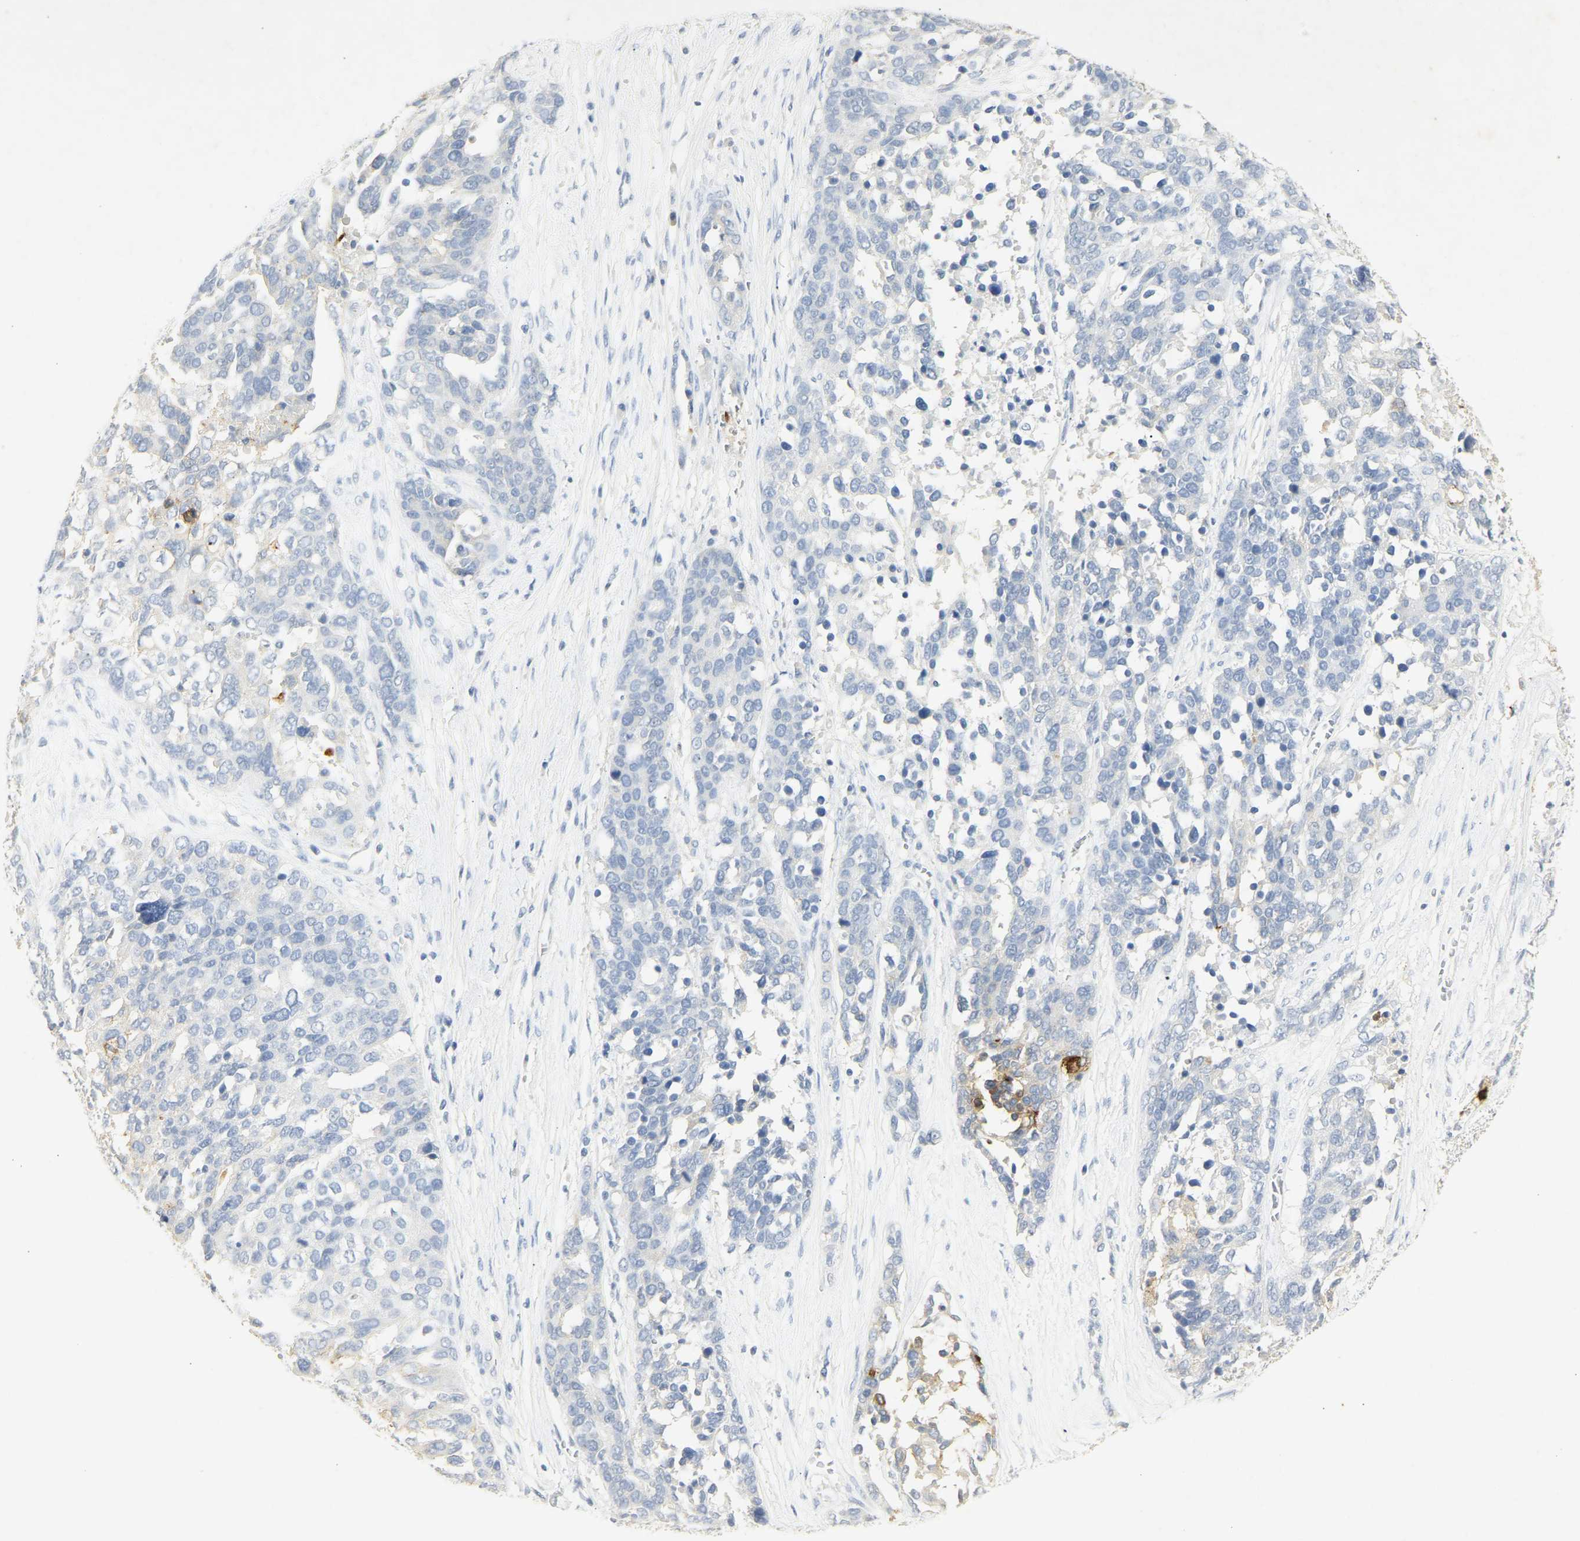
{"staining": {"intensity": "negative", "quantity": "none", "location": "none"}, "tissue": "ovarian cancer", "cell_type": "Tumor cells", "image_type": "cancer", "snomed": [{"axis": "morphology", "description": "Cystadenocarcinoma, serous, NOS"}, {"axis": "topography", "description": "Ovary"}], "caption": "Immunohistochemical staining of ovarian serous cystadenocarcinoma displays no significant staining in tumor cells.", "gene": "CEACAM5", "patient": {"sex": "female", "age": 44}}